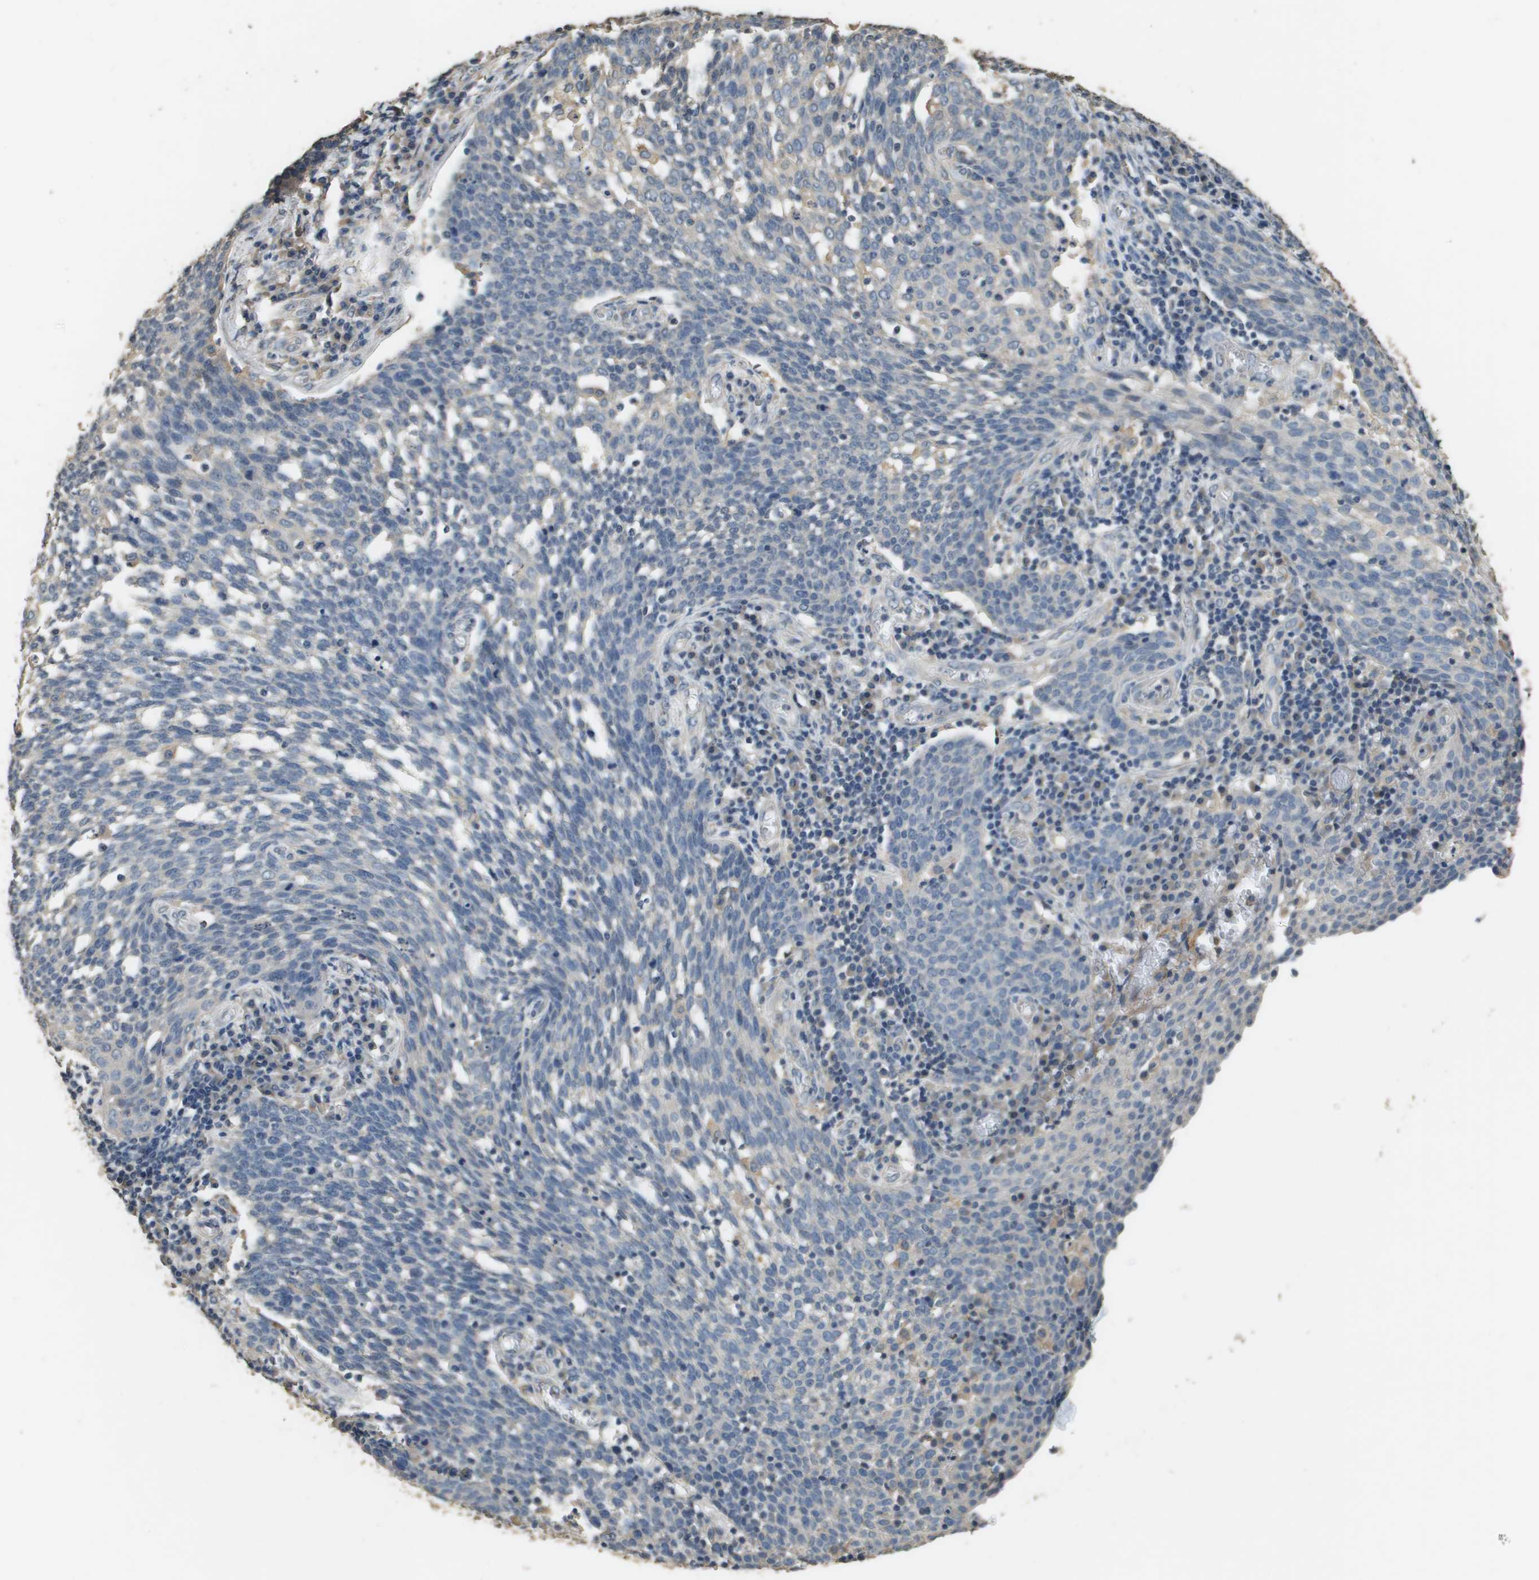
{"staining": {"intensity": "negative", "quantity": "none", "location": "none"}, "tissue": "cervical cancer", "cell_type": "Tumor cells", "image_type": "cancer", "snomed": [{"axis": "morphology", "description": "Squamous cell carcinoma, NOS"}, {"axis": "topography", "description": "Cervix"}], "caption": "IHC image of neoplastic tissue: human cervical cancer (squamous cell carcinoma) stained with DAB reveals no significant protein positivity in tumor cells. (Brightfield microscopy of DAB (3,3'-diaminobenzidine) immunohistochemistry at high magnification).", "gene": "RAB6B", "patient": {"sex": "female", "age": 34}}